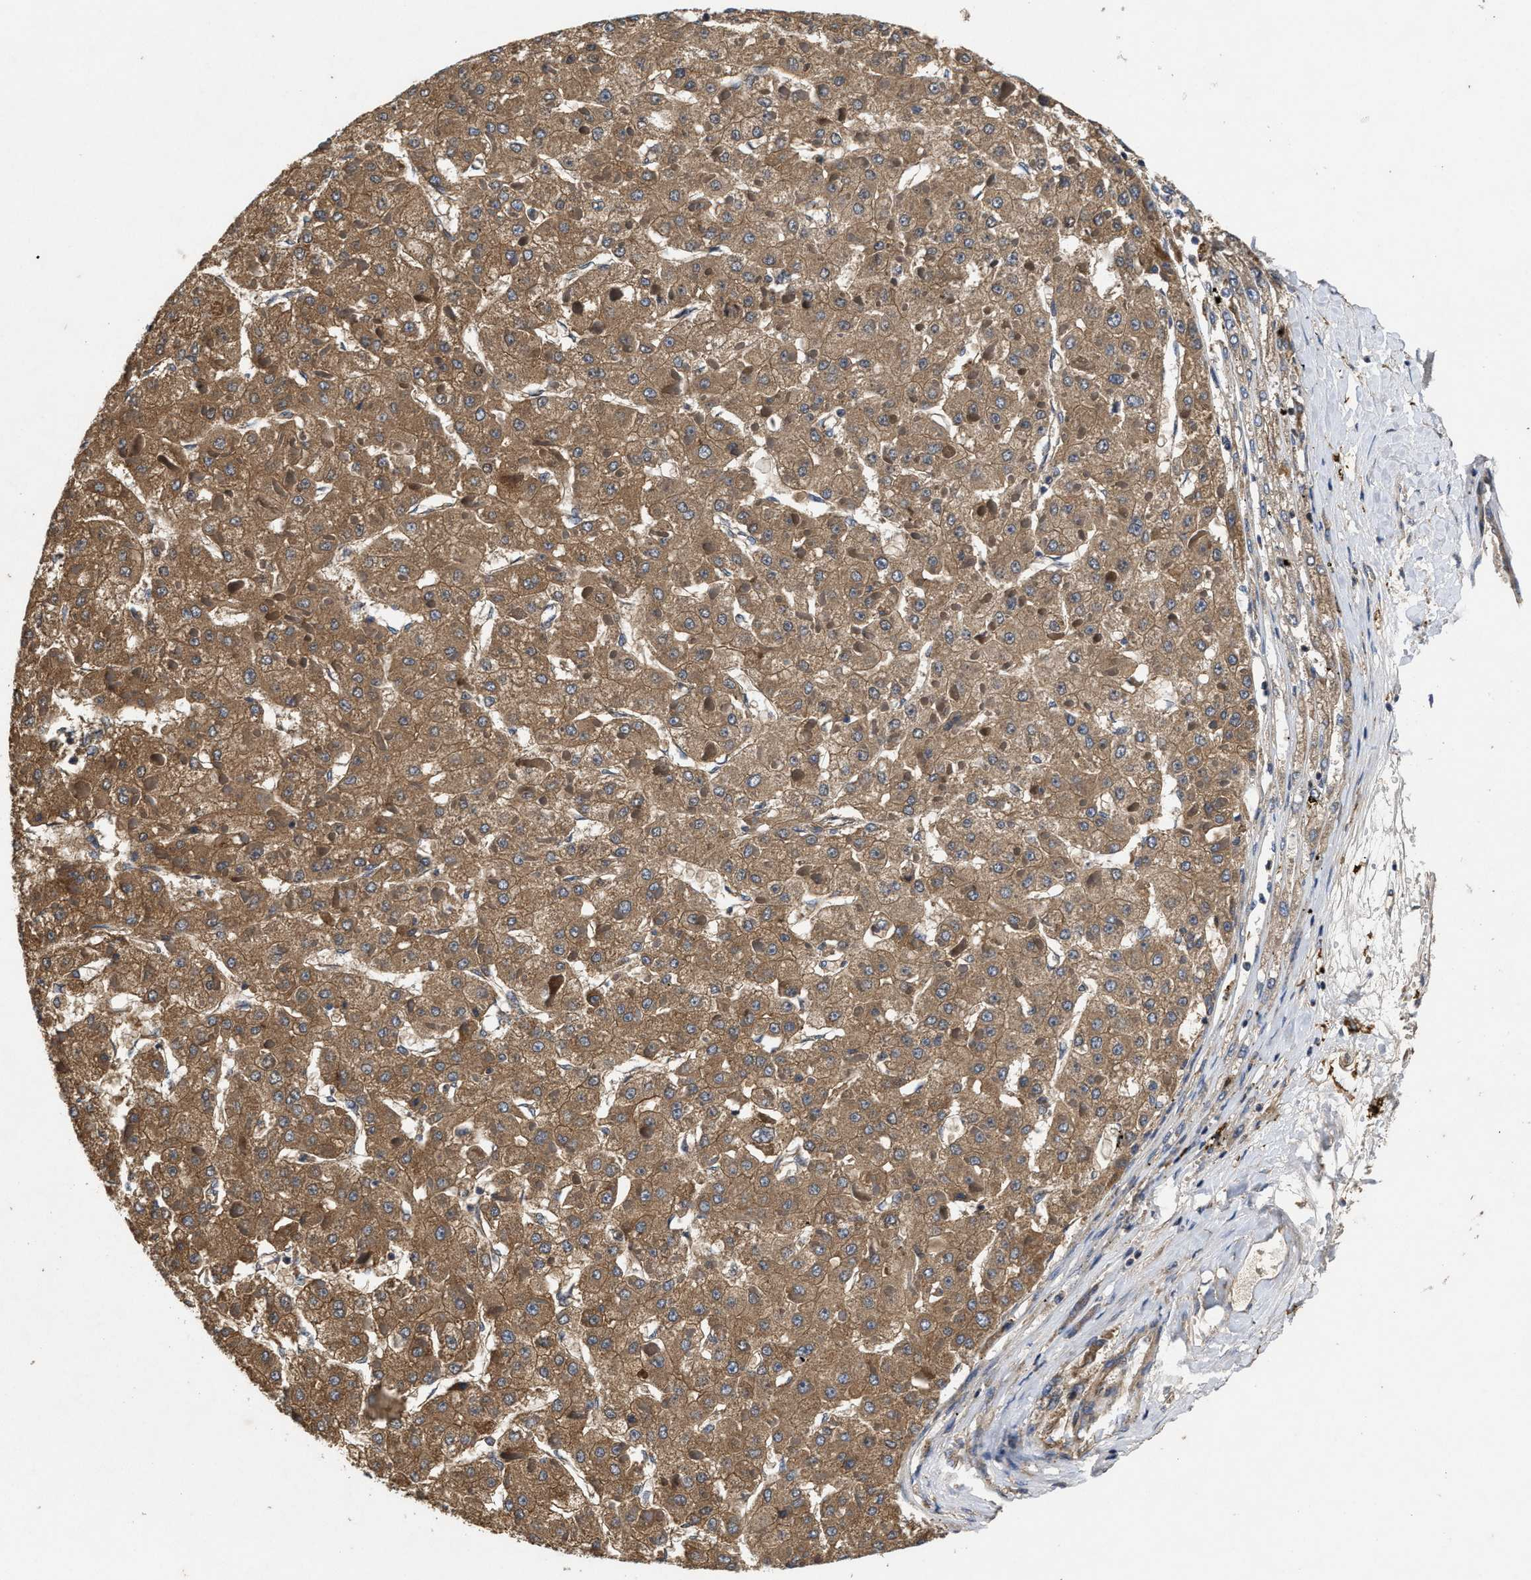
{"staining": {"intensity": "moderate", "quantity": ">75%", "location": "cytoplasmic/membranous"}, "tissue": "liver cancer", "cell_type": "Tumor cells", "image_type": "cancer", "snomed": [{"axis": "morphology", "description": "Carcinoma, Hepatocellular, NOS"}, {"axis": "topography", "description": "Liver"}], "caption": "A brown stain highlights moderate cytoplasmic/membranous staining of a protein in liver cancer tumor cells.", "gene": "EFNA4", "patient": {"sex": "female", "age": 73}}